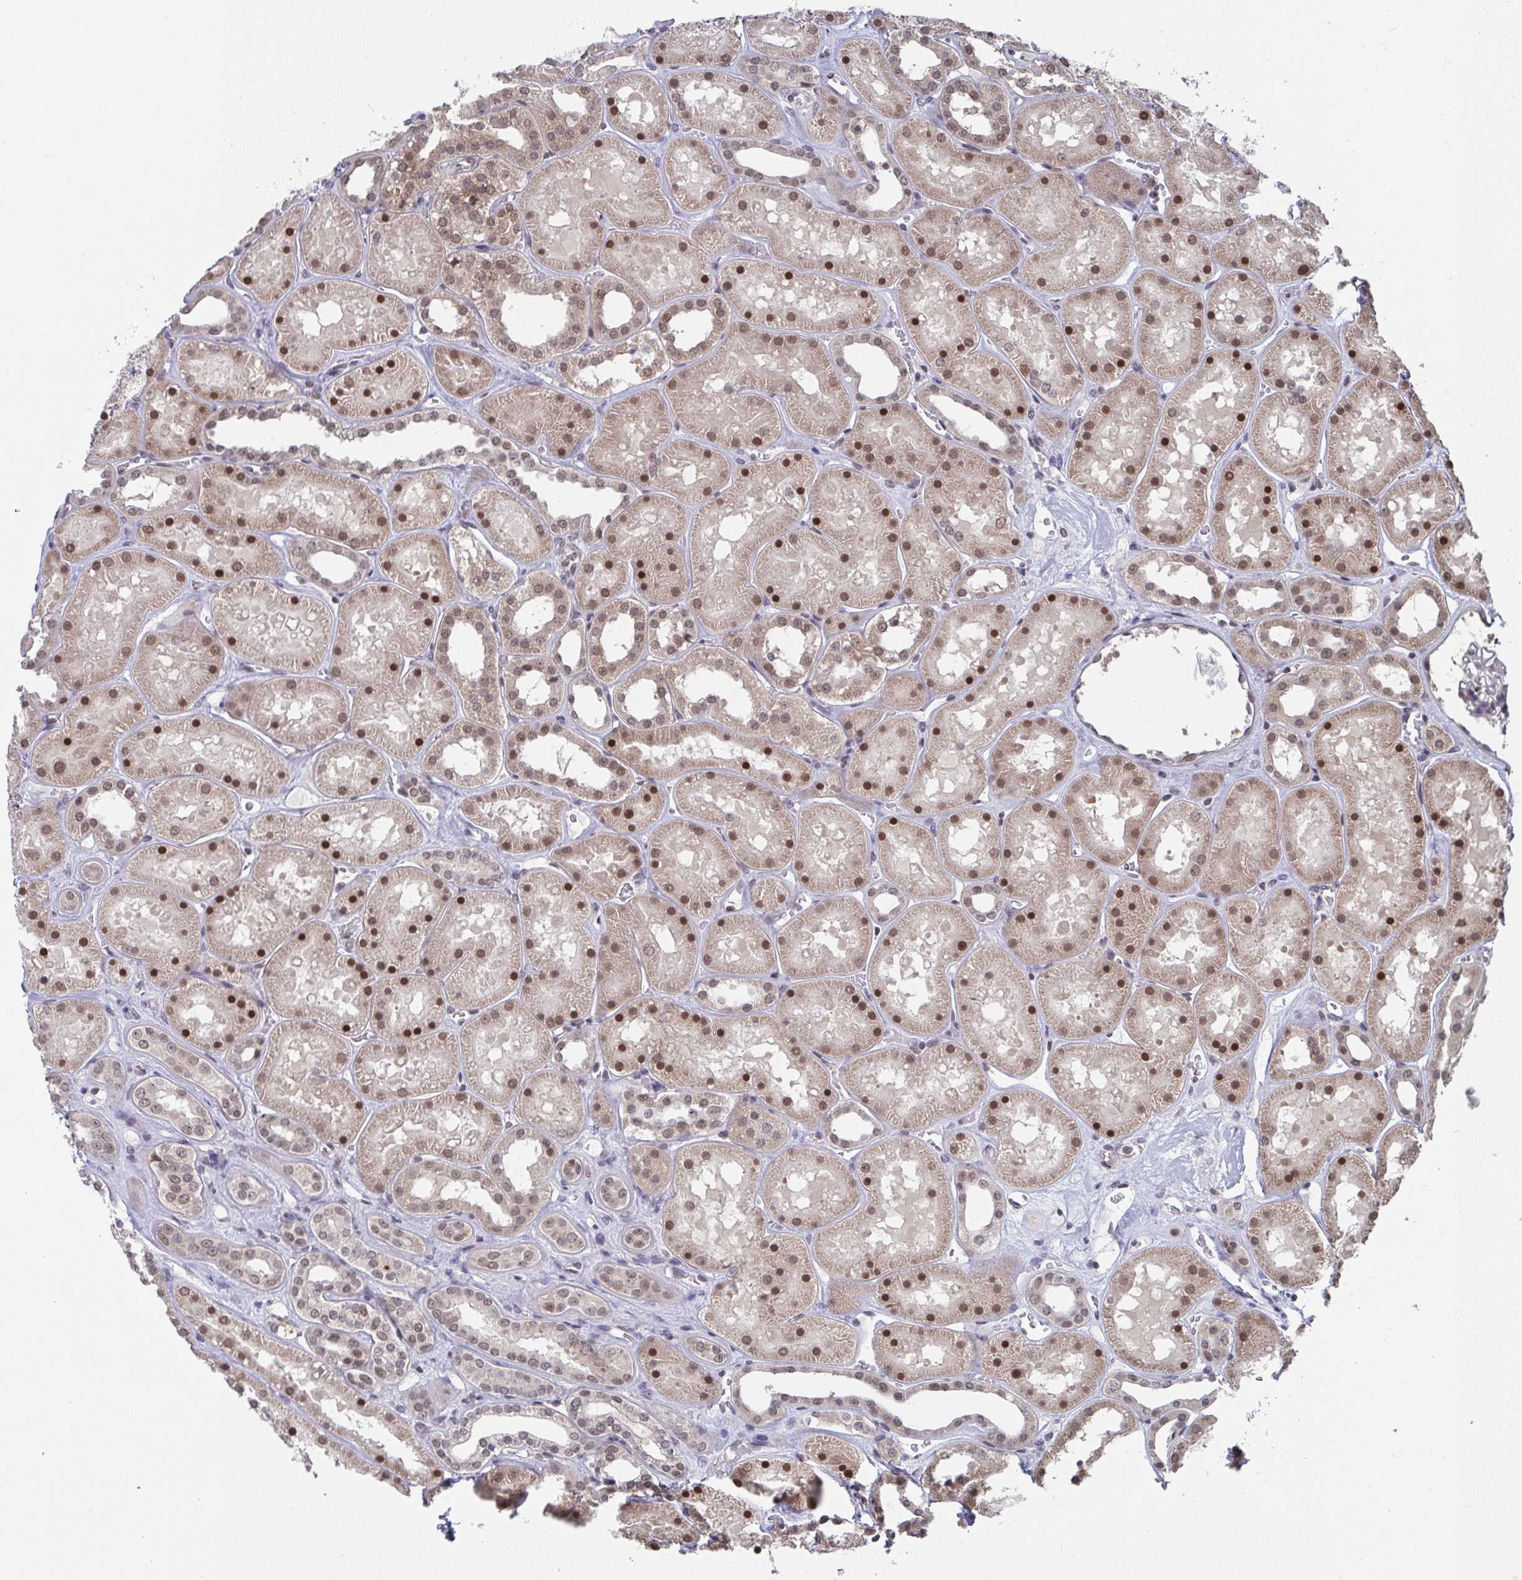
{"staining": {"intensity": "moderate", "quantity": "25%-75%", "location": "nuclear"}, "tissue": "kidney", "cell_type": "Cells in glomeruli", "image_type": "normal", "snomed": [{"axis": "morphology", "description": "Normal tissue, NOS"}, {"axis": "topography", "description": "Kidney"}], "caption": "Immunohistochemical staining of normal human kidney exhibits moderate nuclear protein expression in about 25%-75% of cells in glomeruli. Using DAB (brown) and hematoxylin (blue) stains, captured at high magnification using brightfield microscopy.", "gene": "JMJD1C", "patient": {"sex": "female", "age": 41}}